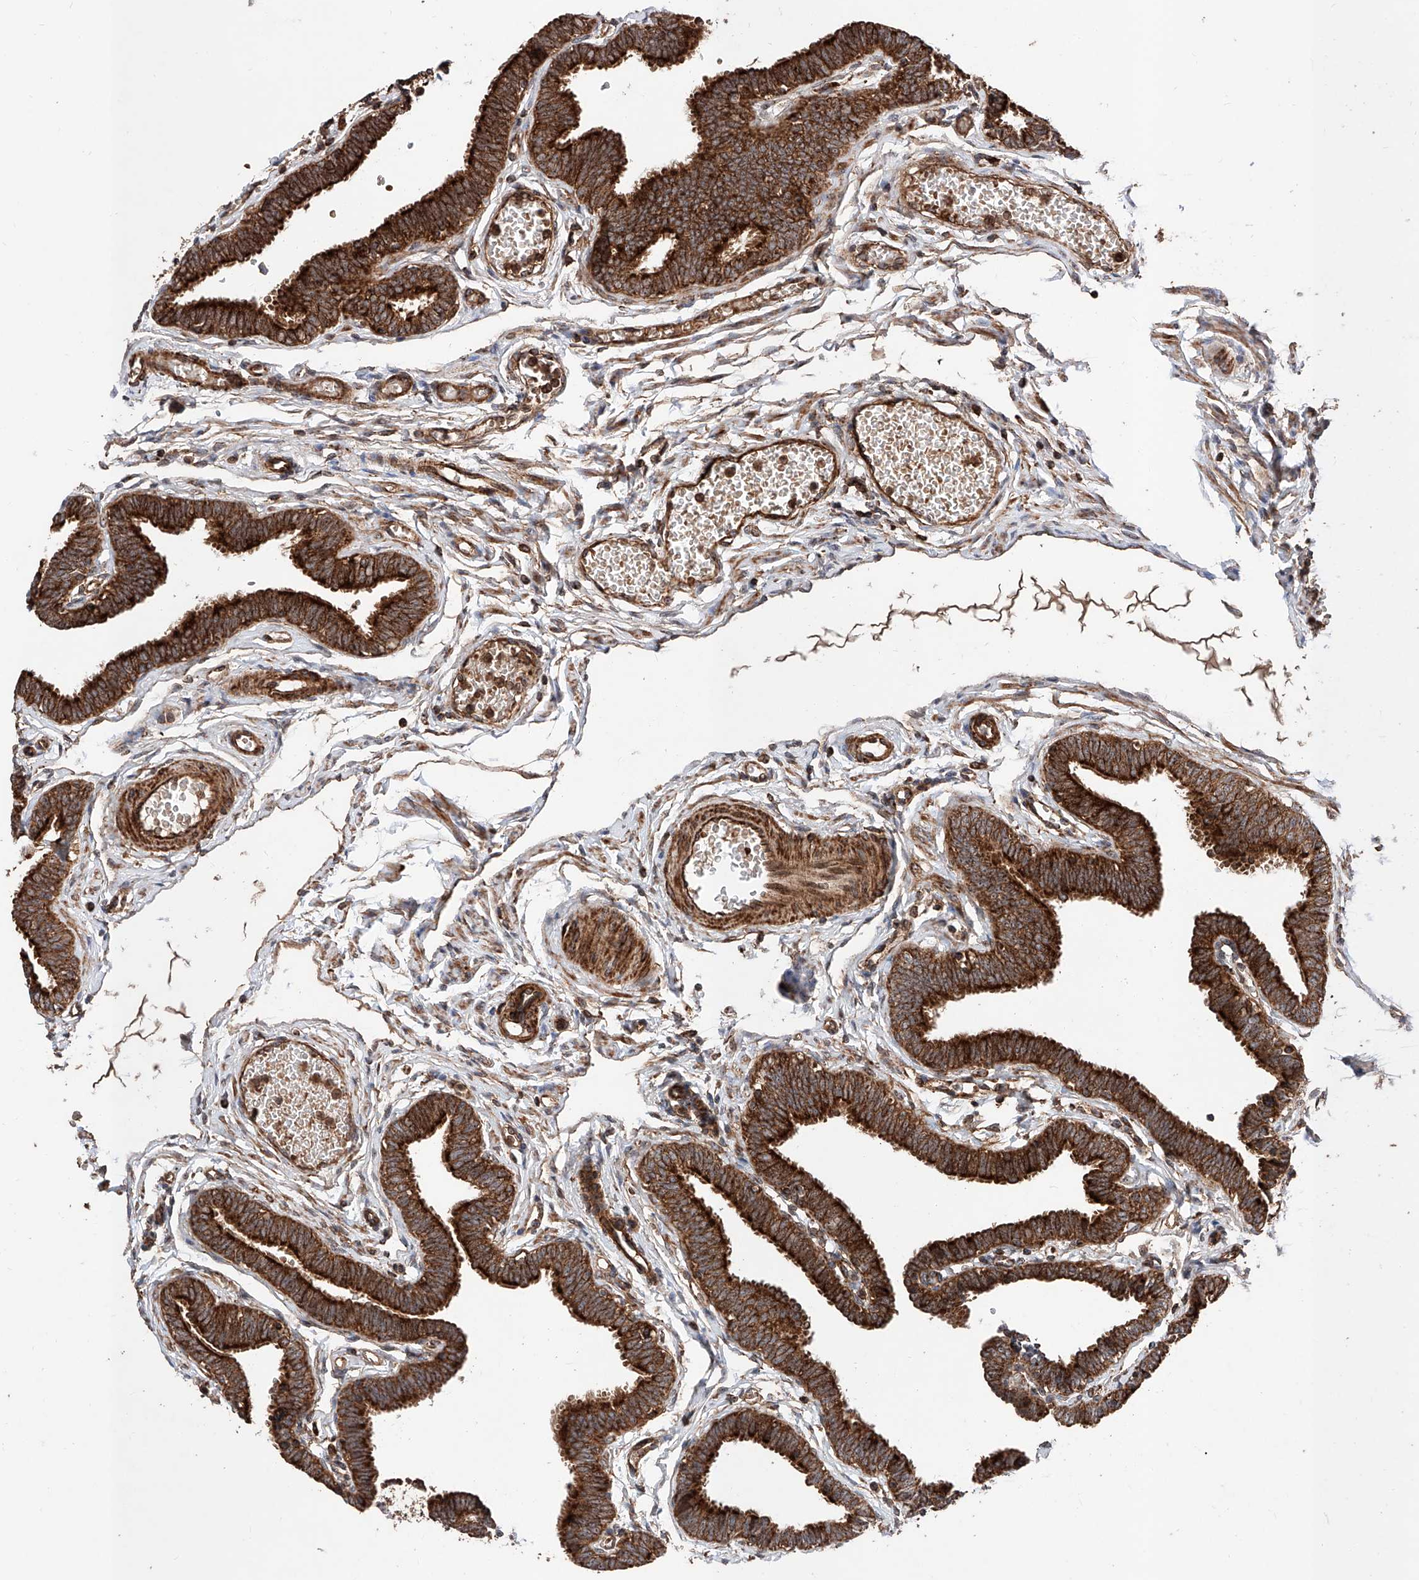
{"staining": {"intensity": "strong", "quantity": ">75%", "location": "cytoplasmic/membranous"}, "tissue": "fallopian tube", "cell_type": "Glandular cells", "image_type": "normal", "snomed": [{"axis": "morphology", "description": "Normal tissue, NOS"}, {"axis": "topography", "description": "Fallopian tube"}, {"axis": "topography", "description": "Ovary"}], "caption": "Normal fallopian tube shows strong cytoplasmic/membranous expression in approximately >75% of glandular cells.", "gene": "PISD", "patient": {"sex": "female", "age": 23}}